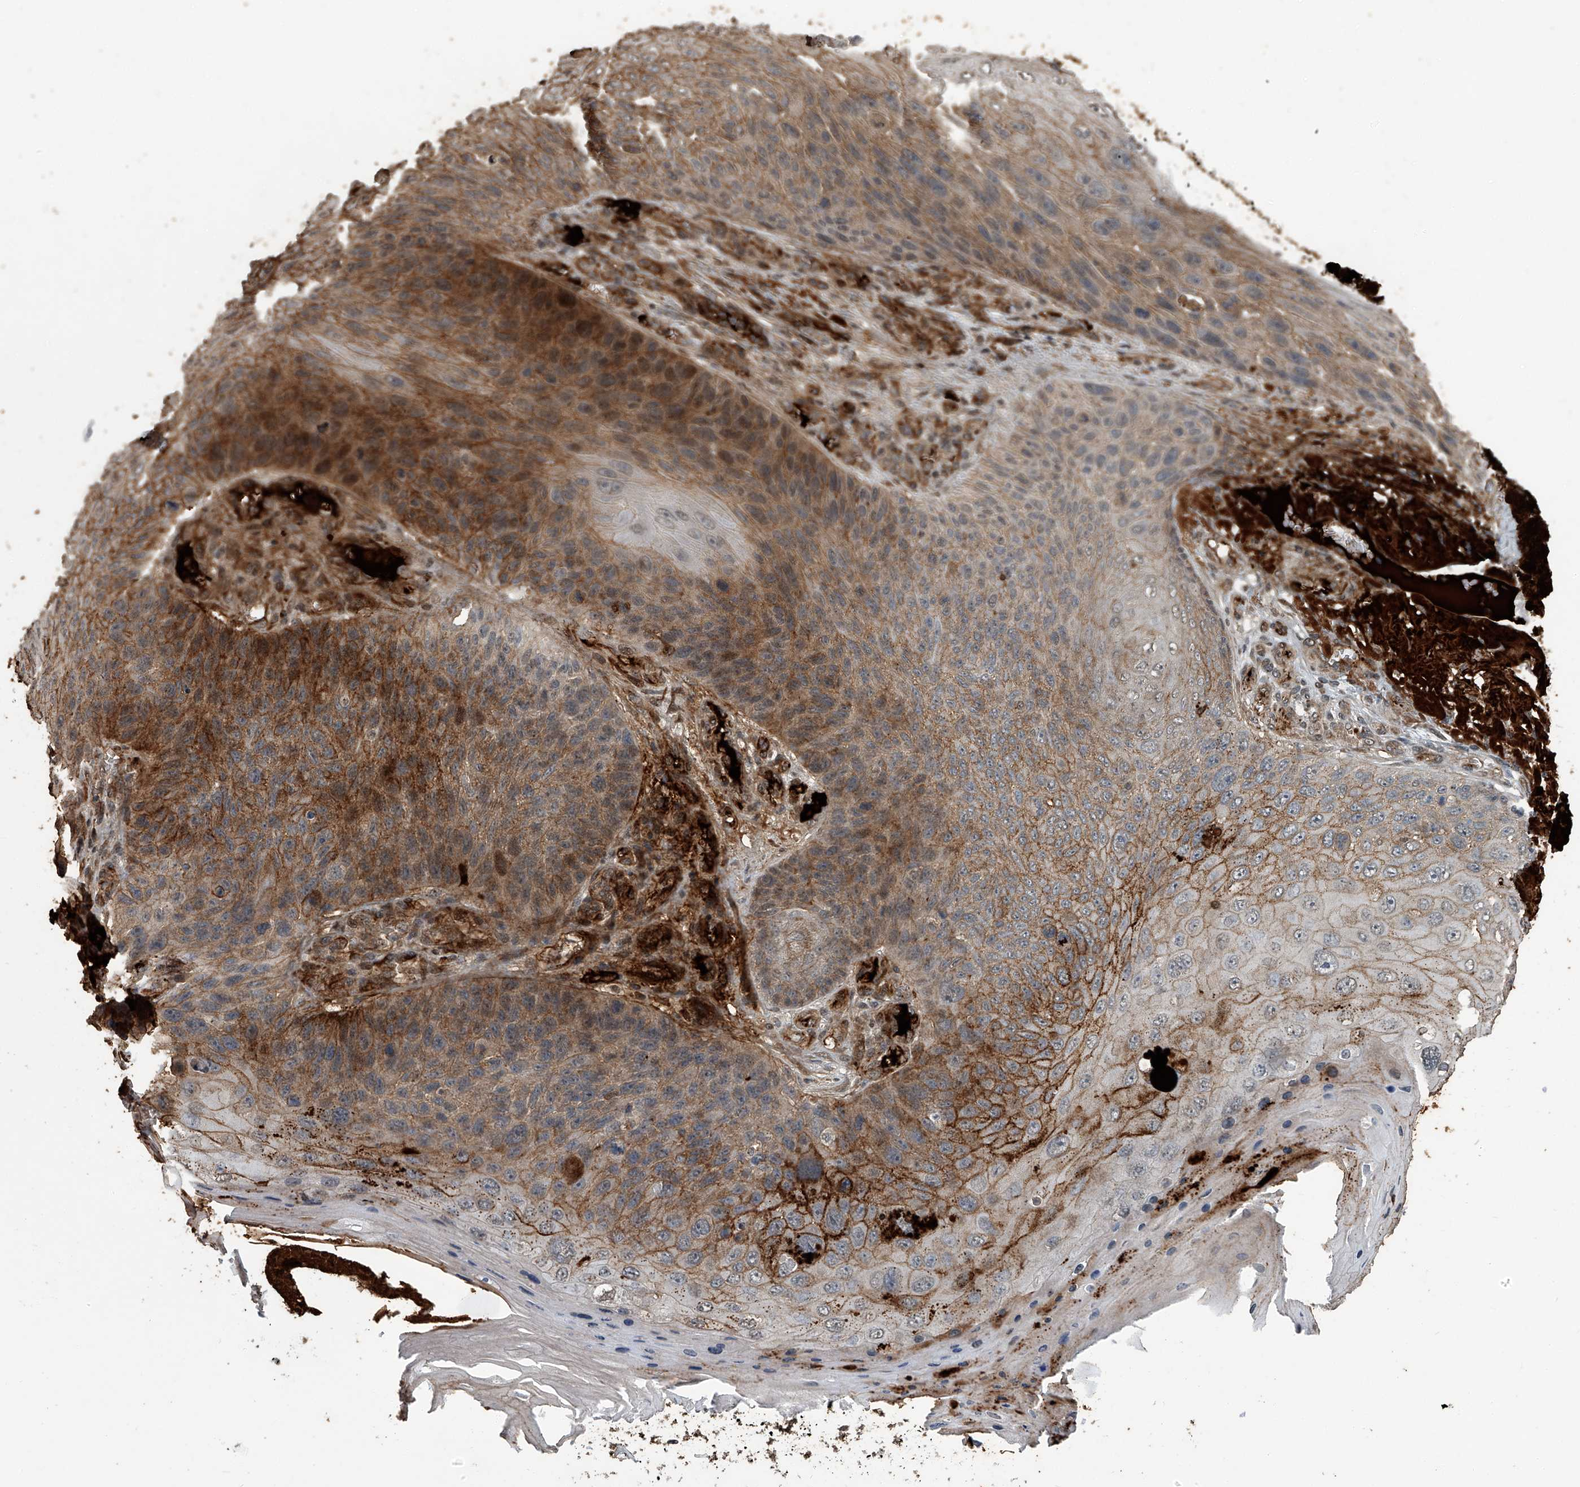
{"staining": {"intensity": "strong", "quantity": ">75%", "location": "cytoplasmic/membranous"}, "tissue": "skin cancer", "cell_type": "Tumor cells", "image_type": "cancer", "snomed": [{"axis": "morphology", "description": "Squamous cell carcinoma, NOS"}, {"axis": "topography", "description": "Skin"}], "caption": "Skin cancer stained with a protein marker displays strong staining in tumor cells.", "gene": "GPR132", "patient": {"sex": "female", "age": 88}}